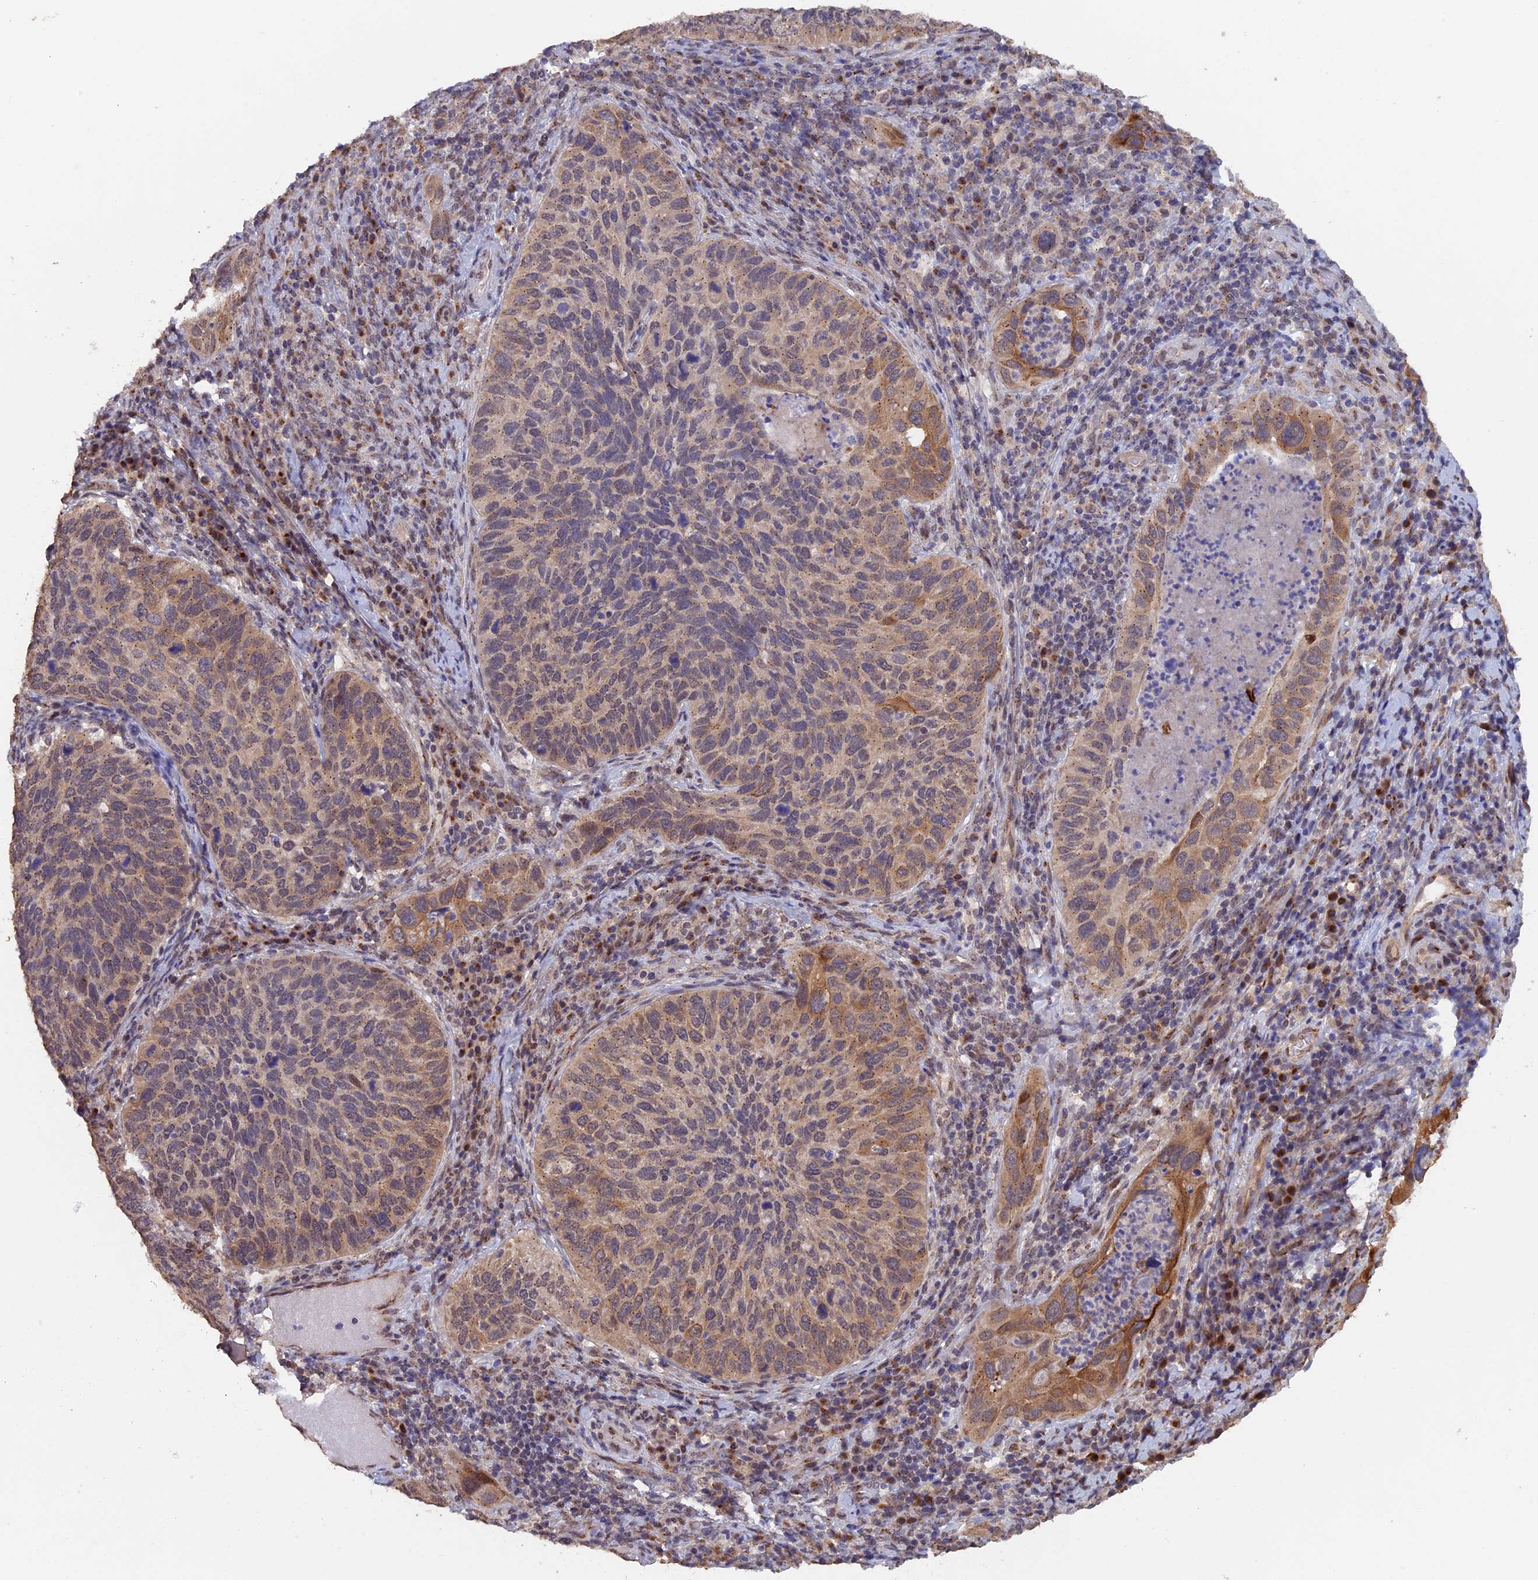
{"staining": {"intensity": "moderate", "quantity": "25%-75%", "location": "cytoplasmic/membranous"}, "tissue": "cervical cancer", "cell_type": "Tumor cells", "image_type": "cancer", "snomed": [{"axis": "morphology", "description": "Squamous cell carcinoma, NOS"}, {"axis": "topography", "description": "Cervix"}], "caption": "Brown immunohistochemical staining in human squamous cell carcinoma (cervical) reveals moderate cytoplasmic/membranous expression in approximately 25%-75% of tumor cells.", "gene": "PIGQ", "patient": {"sex": "female", "age": 38}}